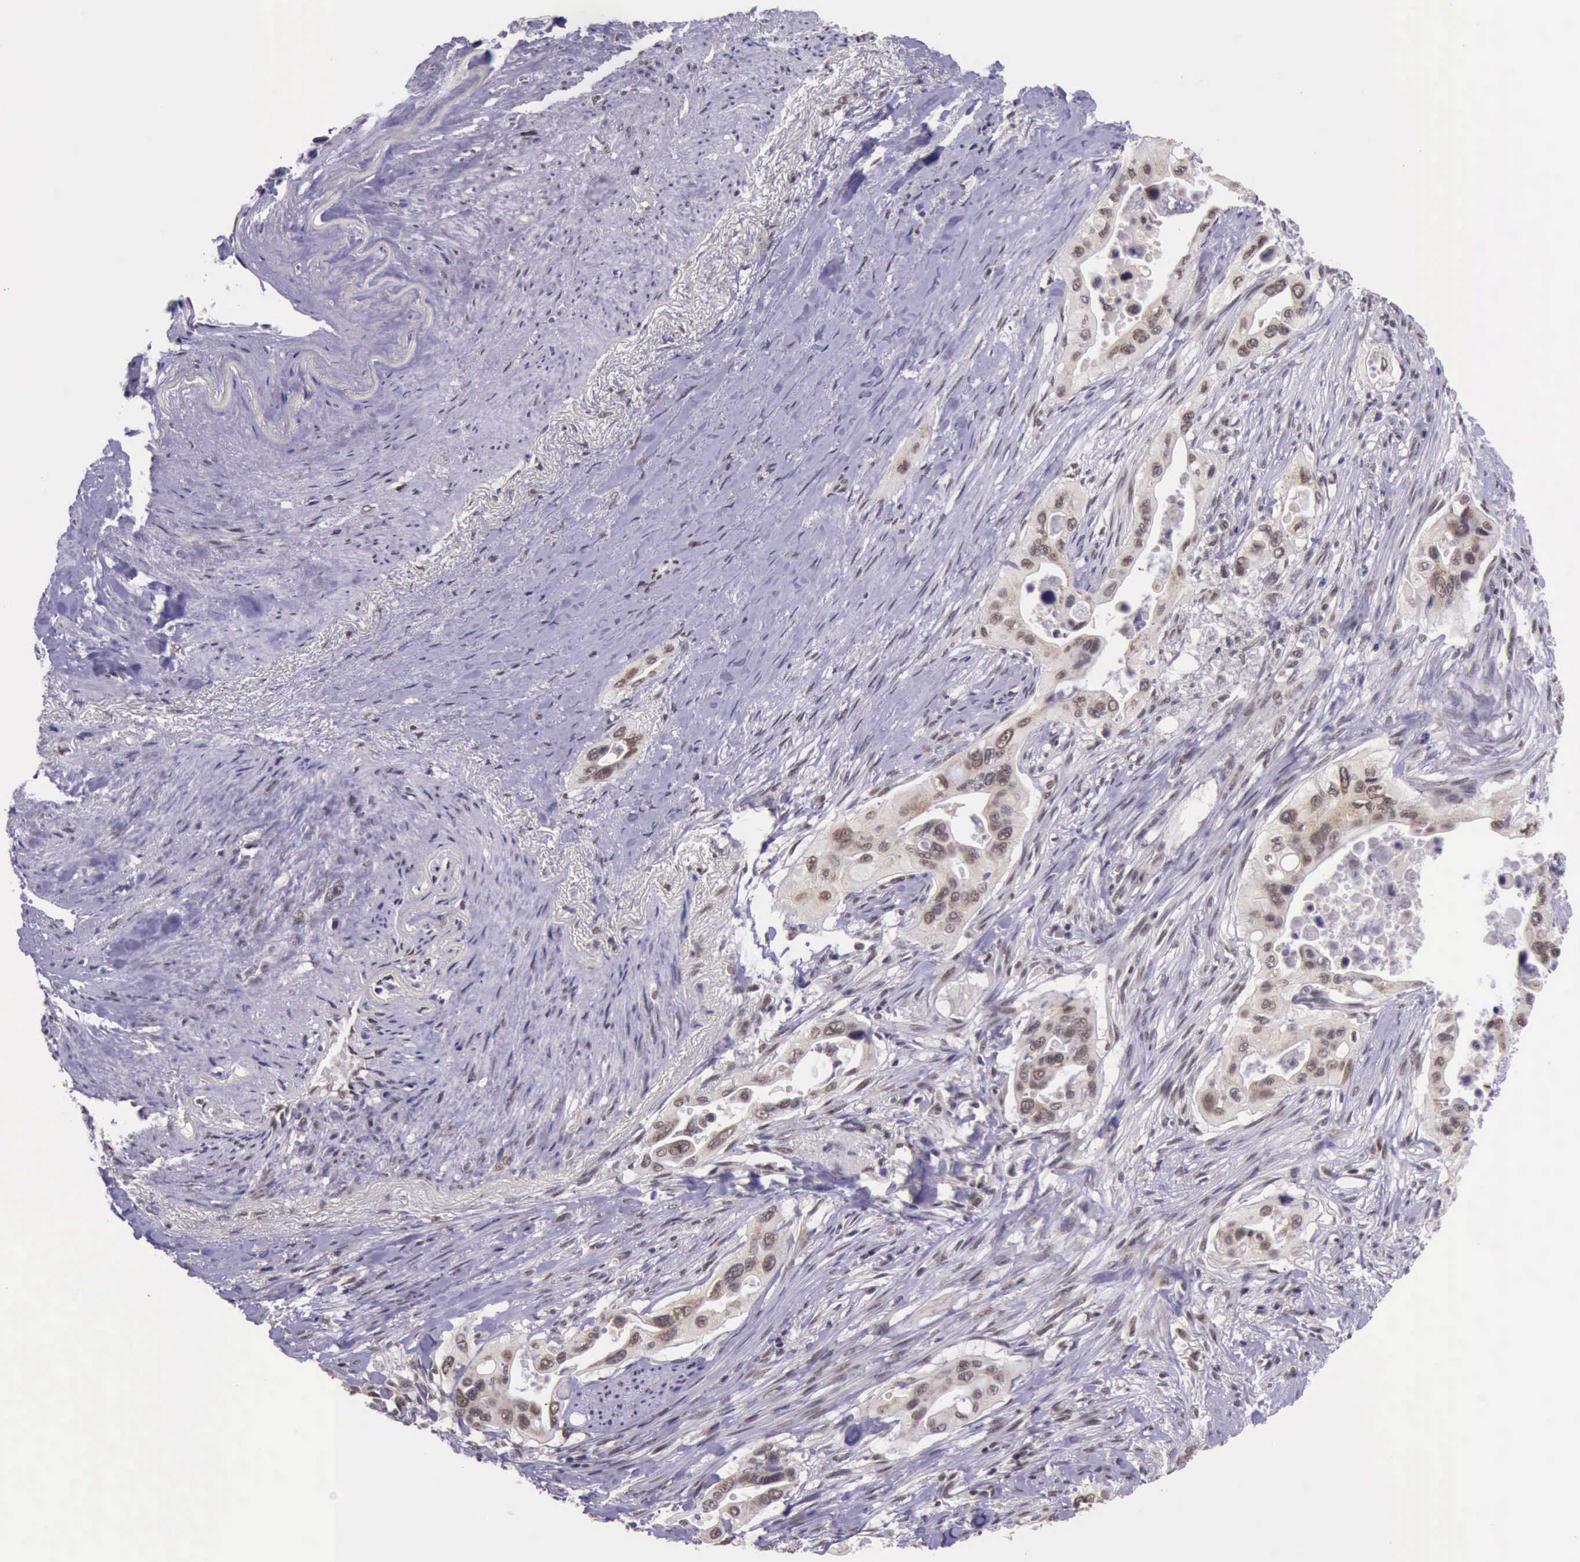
{"staining": {"intensity": "weak", "quantity": ">75%", "location": "nuclear"}, "tissue": "pancreatic cancer", "cell_type": "Tumor cells", "image_type": "cancer", "snomed": [{"axis": "morphology", "description": "Adenocarcinoma, NOS"}, {"axis": "topography", "description": "Pancreas"}], "caption": "Immunohistochemical staining of human pancreatic cancer demonstrates low levels of weak nuclear positivity in about >75% of tumor cells. (DAB IHC with brightfield microscopy, high magnification).", "gene": "PRPF39", "patient": {"sex": "male", "age": 77}}